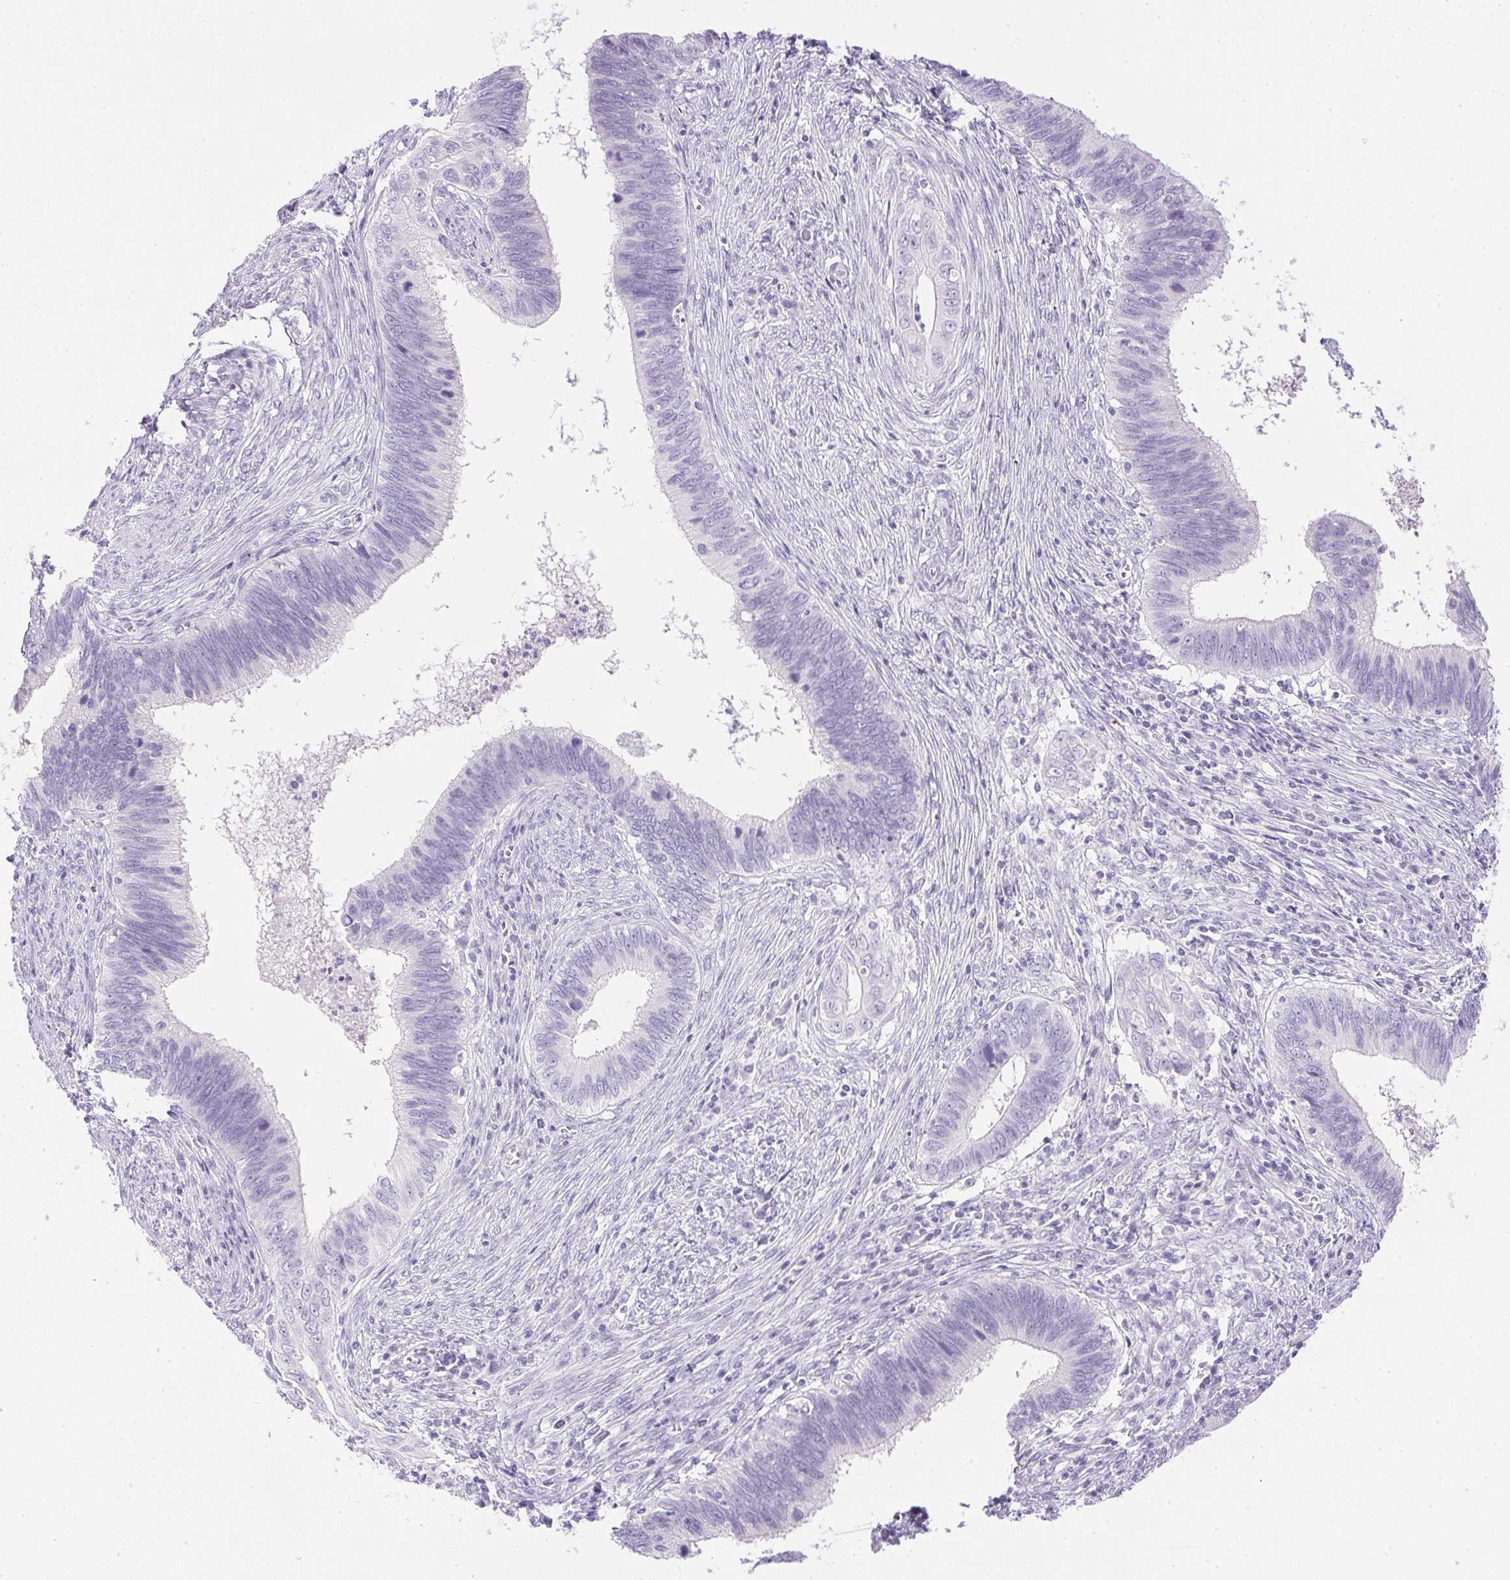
{"staining": {"intensity": "negative", "quantity": "none", "location": "none"}, "tissue": "cervical cancer", "cell_type": "Tumor cells", "image_type": "cancer", "snomed": [{"axis": "morphology", "description": "Adenocarcinoma, NOS"}, {"axis": "topography", "description": "Cervix"}], "caption": "Human cervical adenocarcinoma stained for a protein using immunohistochemistry (IHC) reveals no positivity in tumor cells.", "gene": "CPB1", "patient": {"sex": "female", "age": 42}}